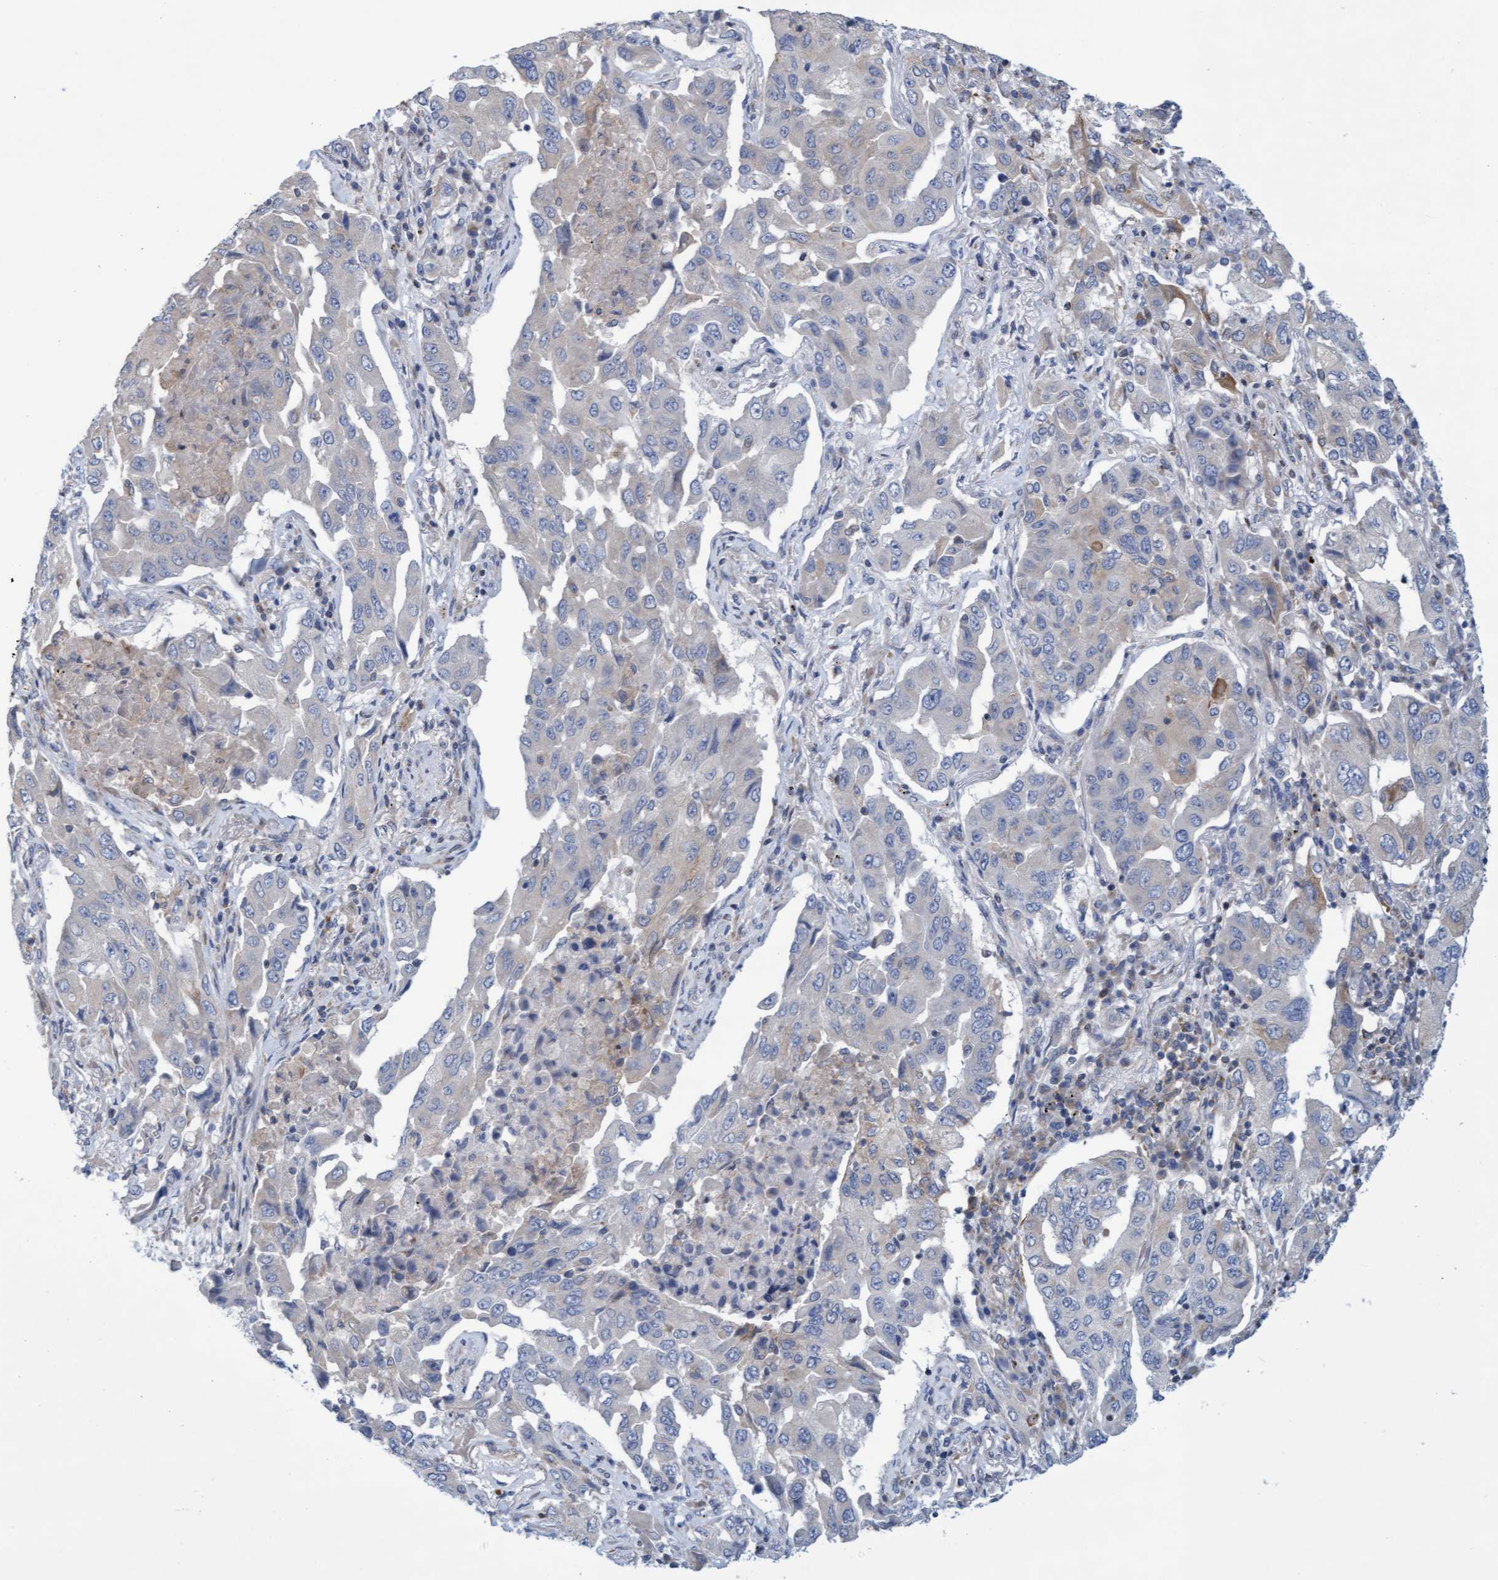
{"staining": {"intensity": "negative", "quantity": "none", "location": "none"}, "tissue": "lung cancer", "cell_type": "Tumor cells", "image_type": "cancer", "snomed": [{"axis": "morphology", "description": "Adenocarcinoma, NOS"}, {"axis": "topography", "description": "Lung"}], "caption": "Tumor cells show no significant positivity in lung cancer (adenocarcinoma).", "gene": "SLC28A3", "patient": {"sex": "female", "age": 65}}